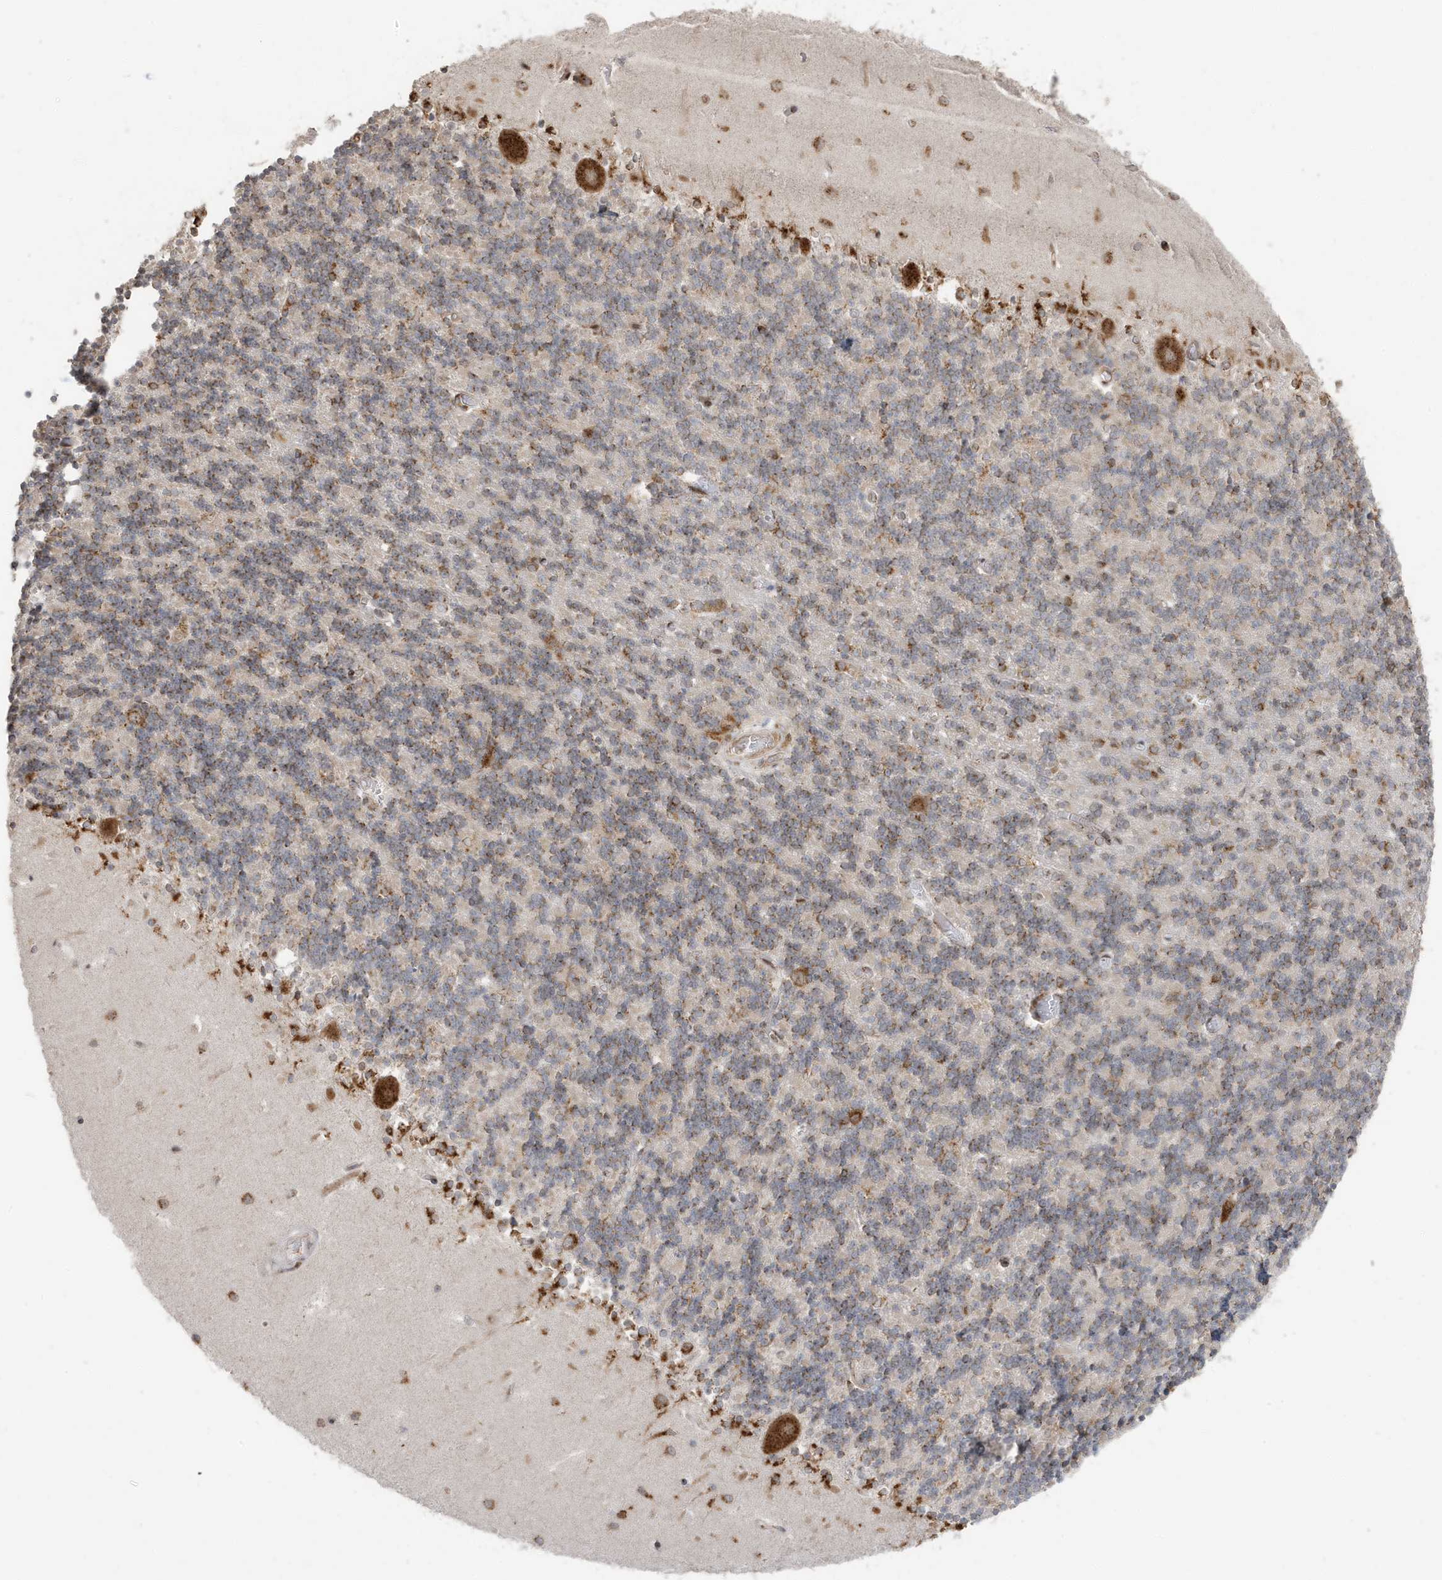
{"staining": {"intensity": "moderate", "quantity": "25%-75%", "location": "cytoplasmic/membranous"}, "tissue": "cerebellum", "cell_type": "Cells in granular layer", "image_type": "normal", "snomed": [{"axis": "morphology", "description": "Normal tissue, NOS"}, {"axis": "topography", "description": "Cerebellum"}], "caption": "Immunohistochemical staining of normal cerebellum demonstrates moderate cytoplasmic/membranous protein expression in approximately 25%-75% of cells in granular layer. (brown staining indicates protein expression, while blue staining denotes nuclei).", "gene": "RER1", "patient": {"sex": "male", "age": 37}}